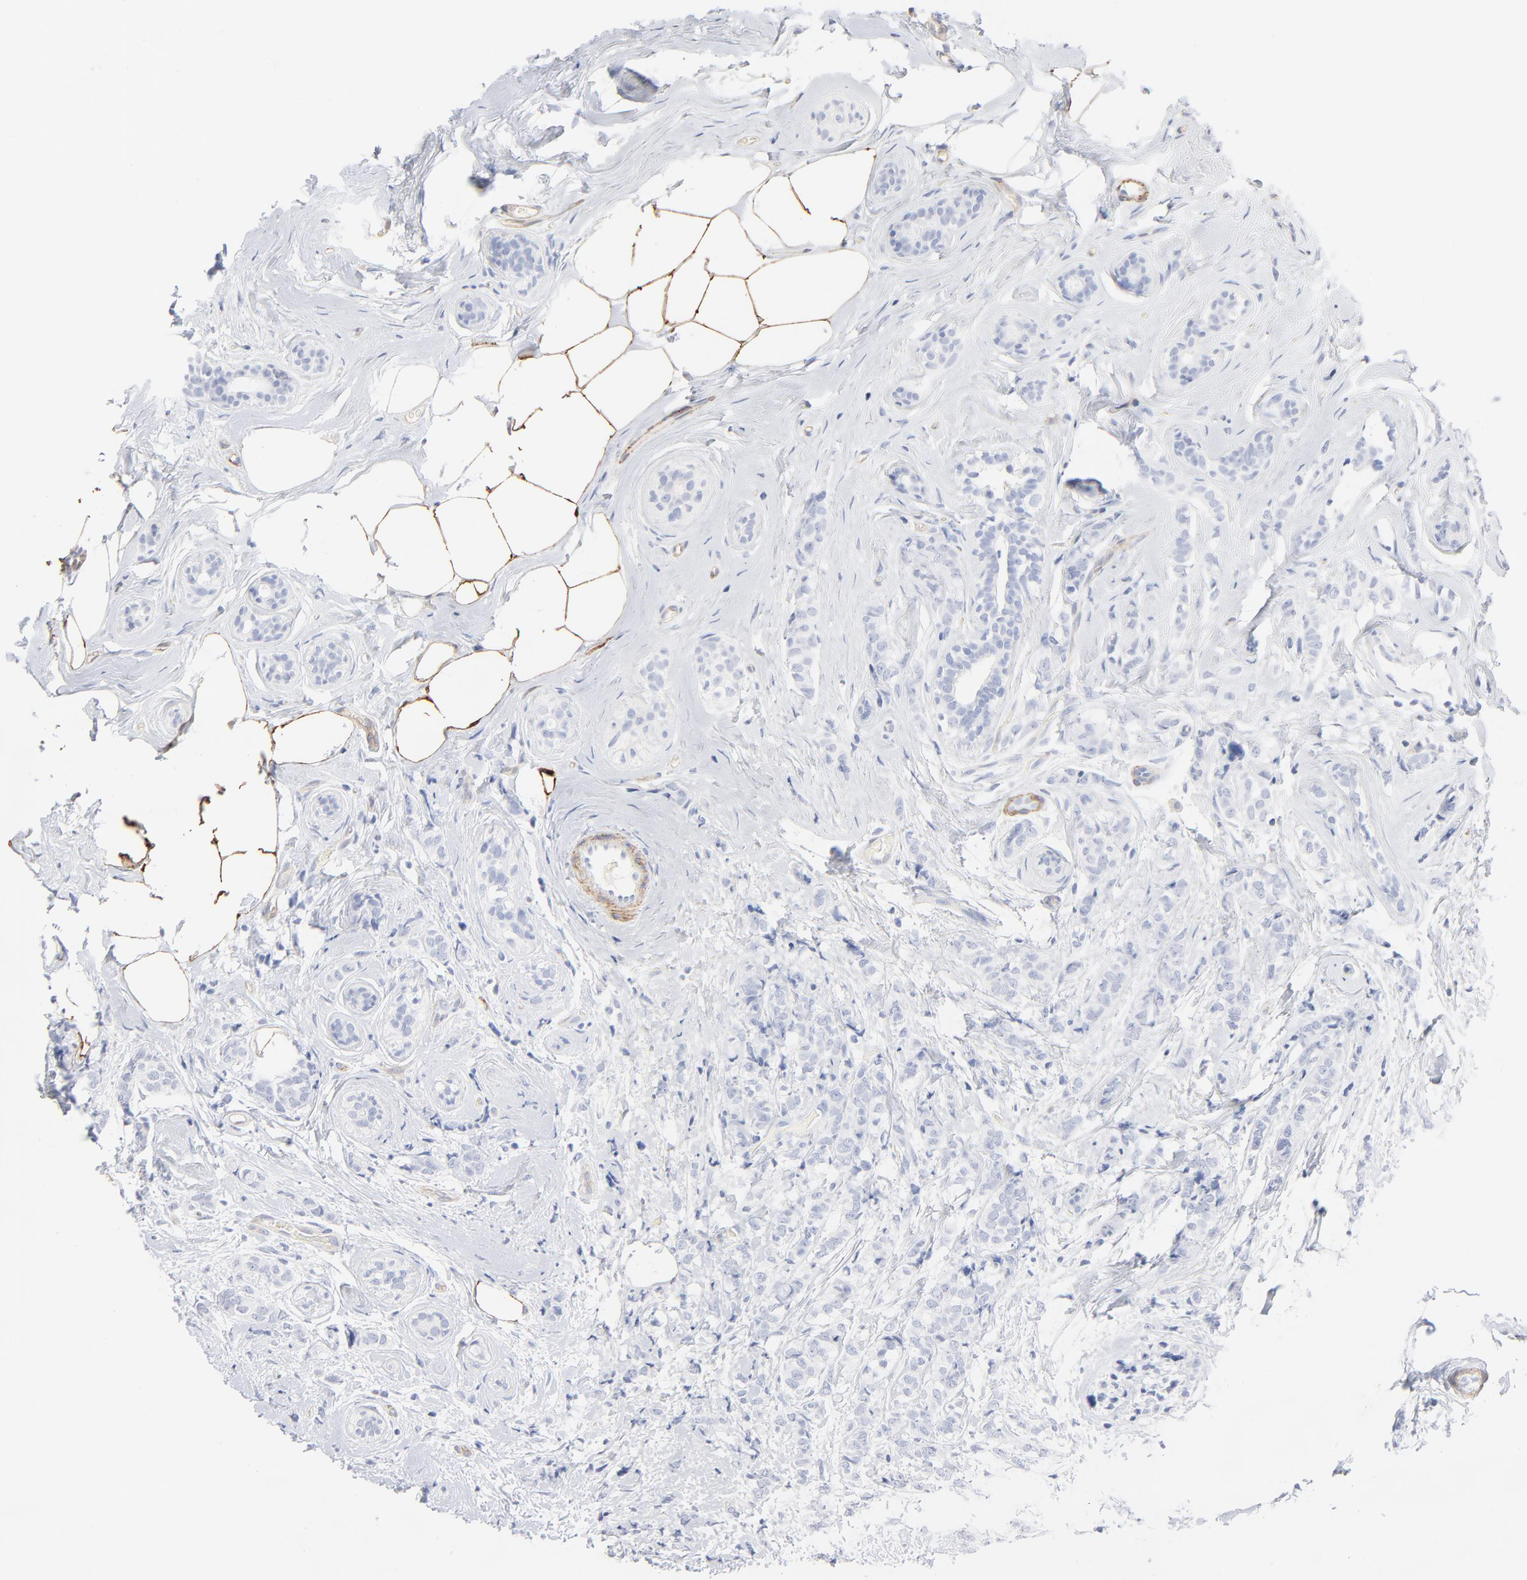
{"staining": {"intensity": "negative", "quantity": "none", "location": "none"}, "tissue": "breast cancer", "cell_type": "Tumor cells", "image_type": "cancer", "snomed": [{"axis": "morphology", "description": "Lobular carcinoma"}, {"axis": "topography", "description": "Breast"}], "caption": "There is no significant positivity in tumor cells of breast cancer. Nuclei are stained in blue.", "gene": "AGTR1", "patient": {"sex": "female", "age": 60}}